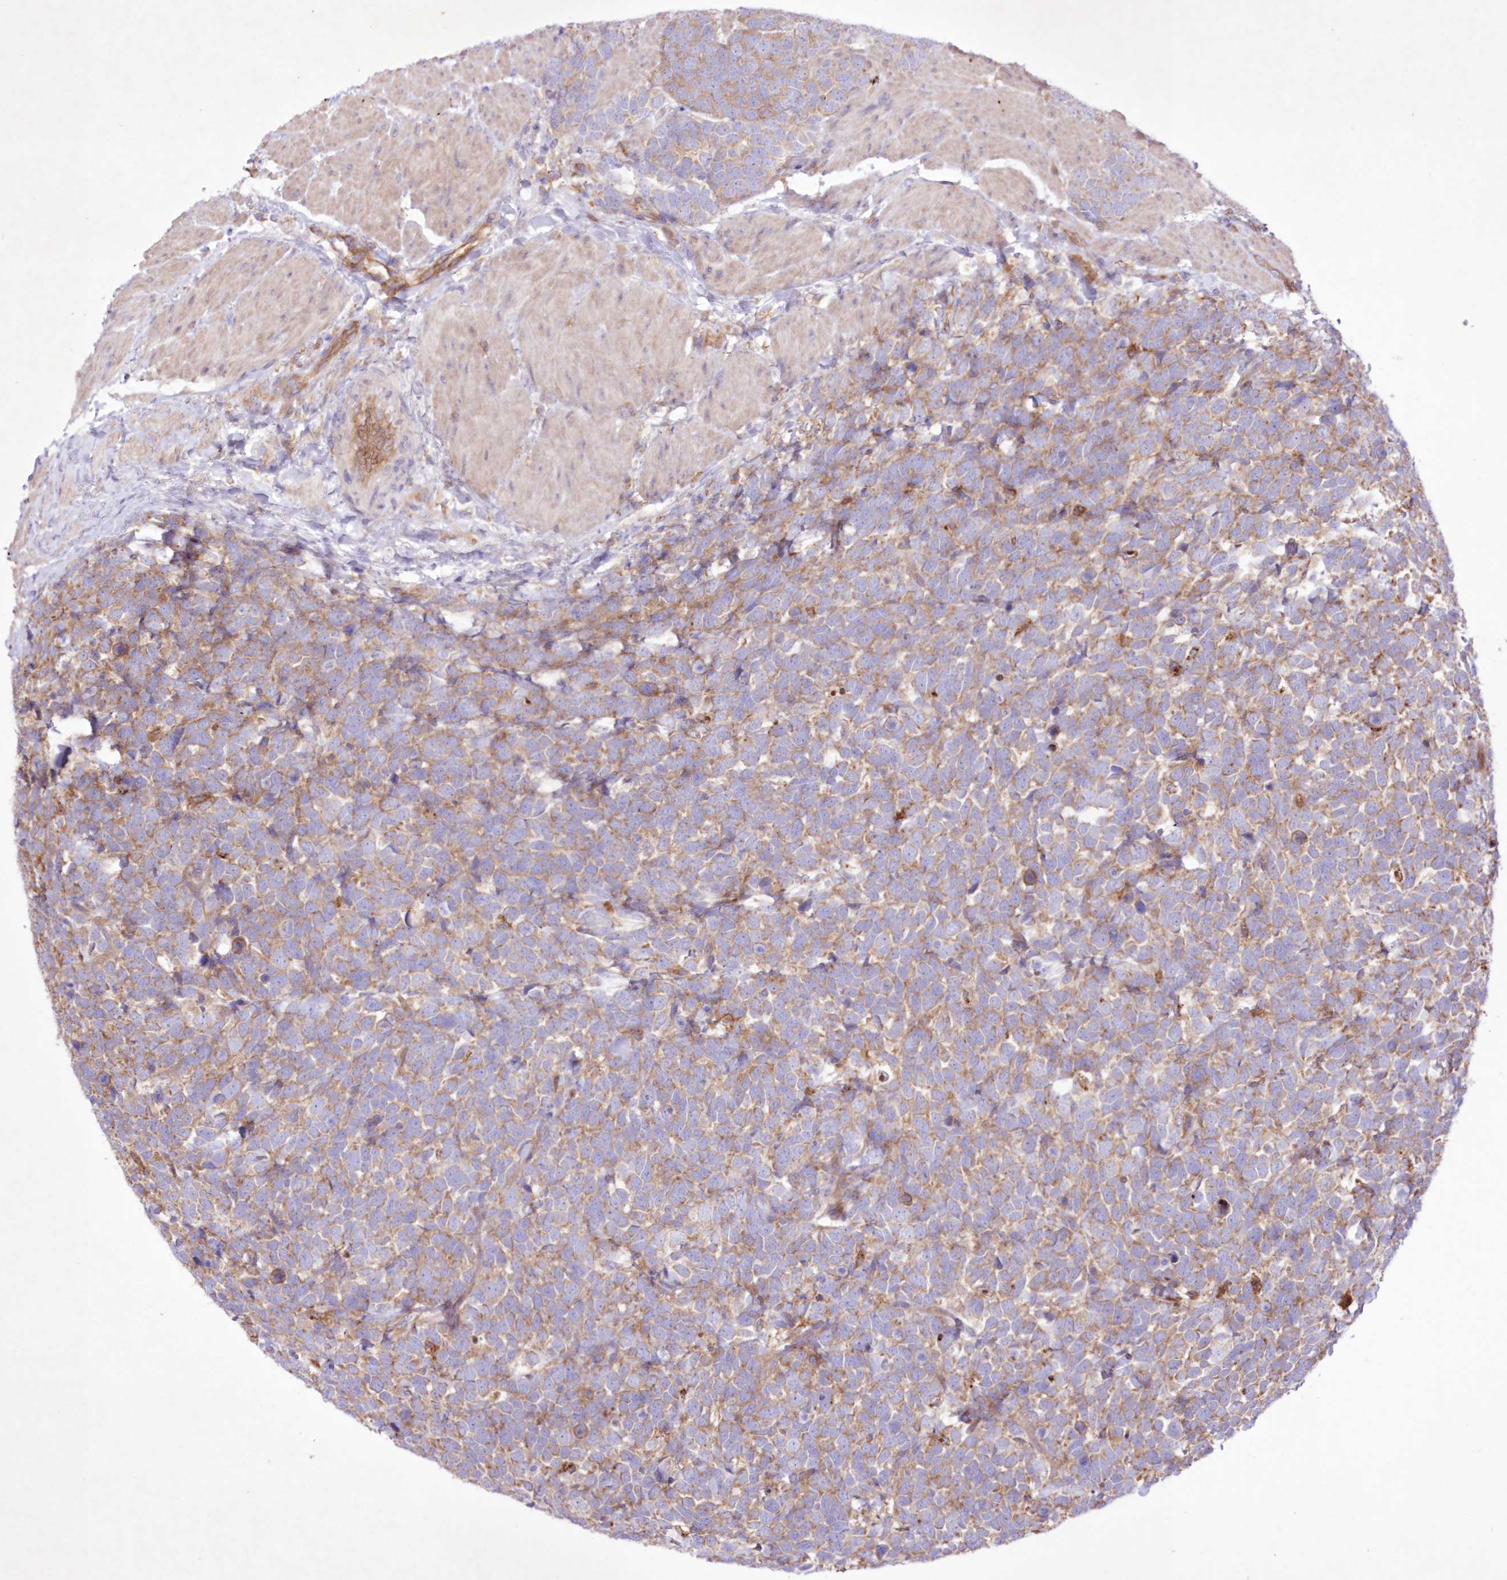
{"staining": {"intensity": "moderate", "quantity": ">75%", "location": "cytoplasmic/membranous"}, "tissue": "urothelial cancer", "cell_type": "Tumor cells", "image_type": "cancer", "snomed": [{"axis": "morphology", "description": "Urothelial carcinoma, High grade"}, {"axis": "topography", "description": "Urinary bladder"}], "caption": "Tumor cells reveal medium levels of moderate cytoplasmic/membranous staining in approximately >75% of cells in high-grade urothelial carcinoma. The protein of interest is shown in brown color, while the nuclei are stained blue.", "gene": "FCHO2", "patient": {"sex": "female", "age": 82}}